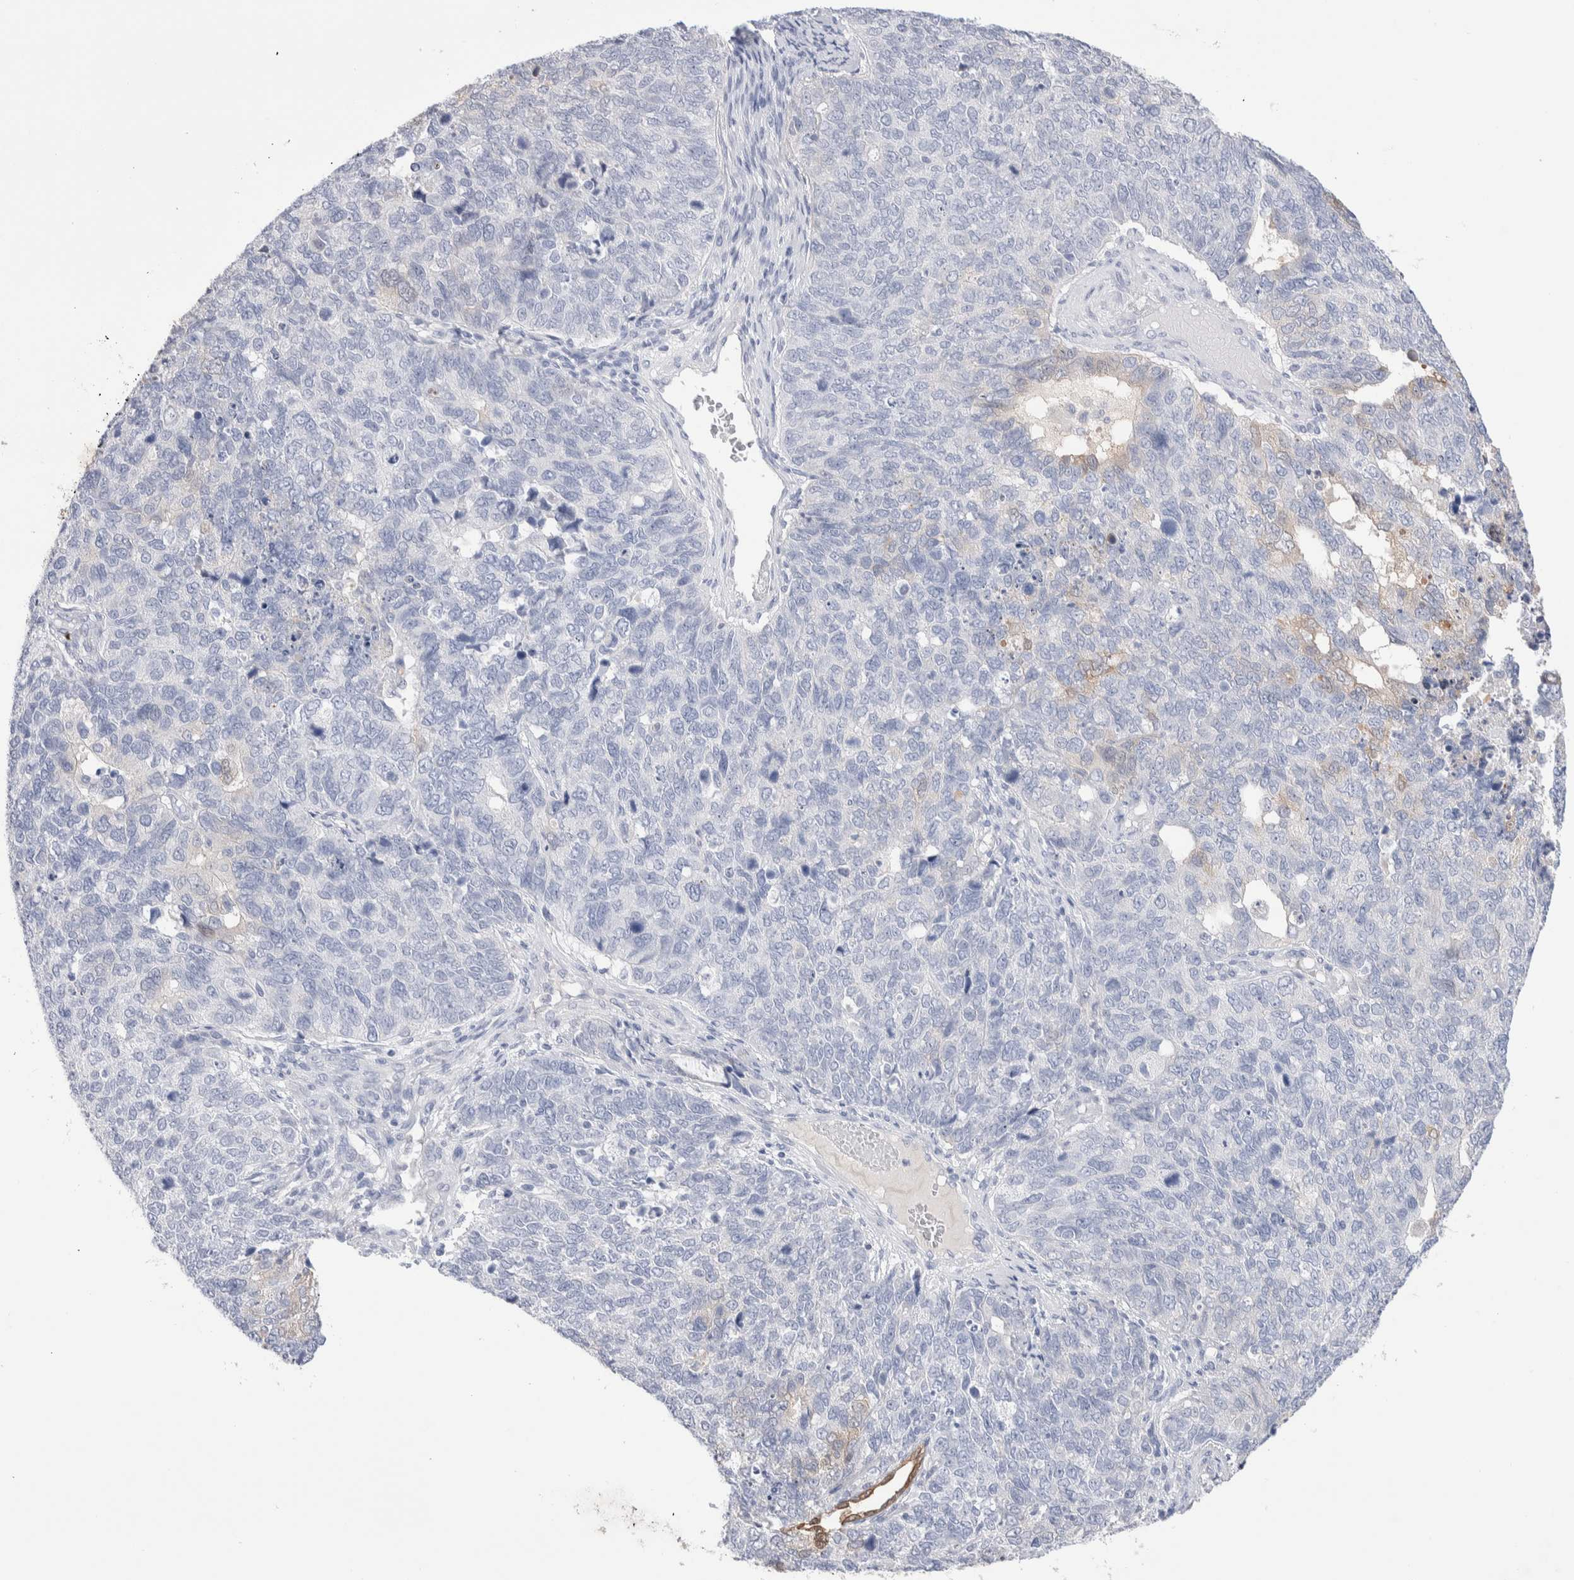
{"staining": {"intensity": "negative", "quantity": "none", "location": "none"}, "tissue": "cervical cancer", "cell_type": "Tumor cells", "image_type": "cancer", "snomed": [{"axis": "morphology", "description": "Squamous cell carcinoma, NOS"}, {"axis": "topography", "description": "Cervix"}], "caption": "Photomicrograph shows no significant protein expression in tumor cells of cervical cancer (squamous cell carcinoma).", "gene": "GDA", "patient": {"sex": "female", "age": 63}}